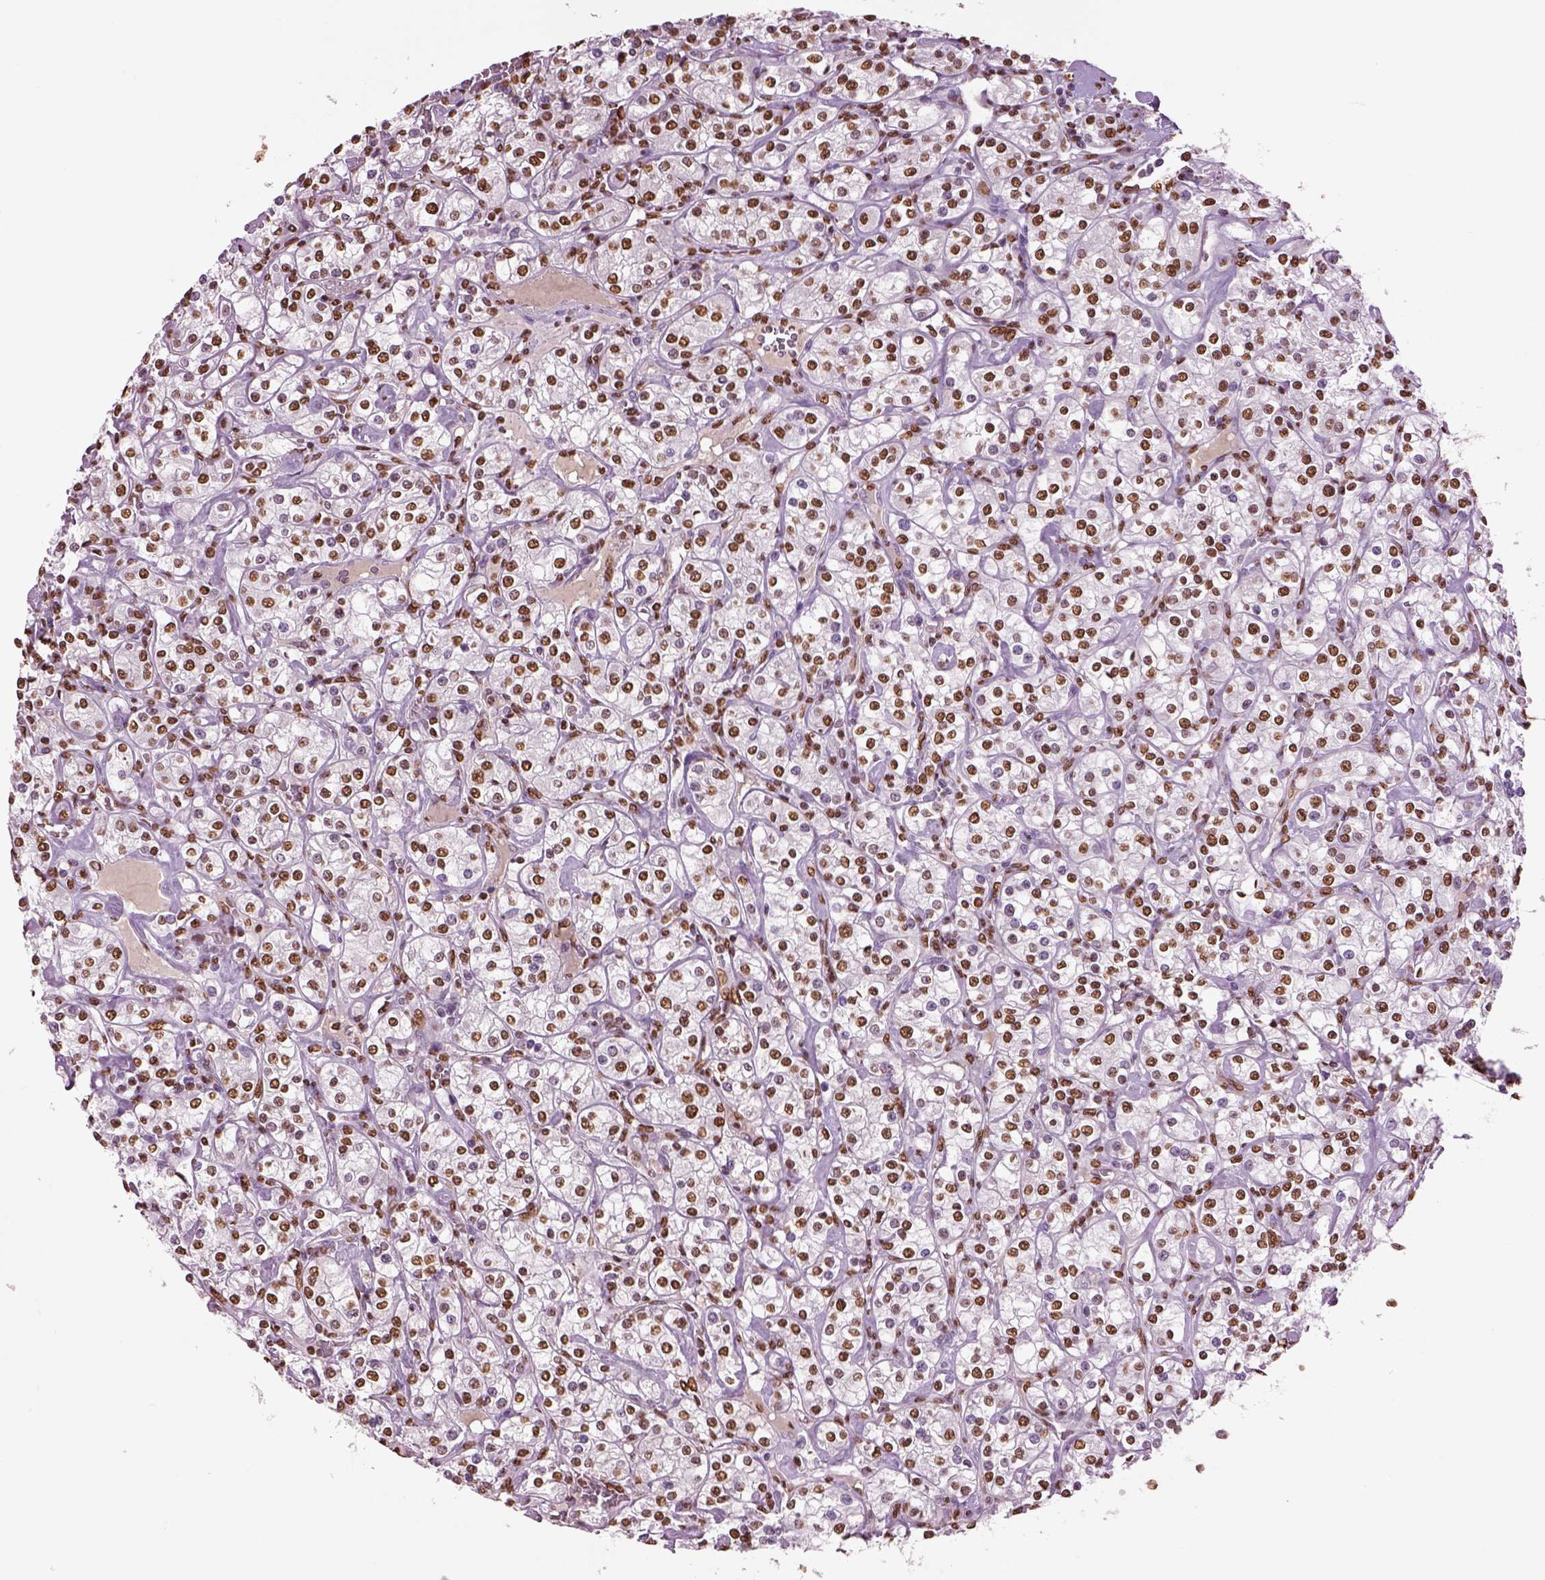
{"staining": {"intensity": "moderate", "quantity": ">75%", "location": "nuclear"}, "tissue": "renal cancer", "cell_type": "Tumor cells", "image_type": "cancer", "snomed": [{"axis": "morphology", "description": "Adenocarcinoma, NOS"}, {"axis": "topography", "description": "Kidney"}], "caption": "About >75% of tumor cells in adenocarcinoma (renal) demonstrate moderate nuclear protein staining as visualized by brown immunohistochemical staining.", "gene": "DDX3X", "patient": {"sex": "male", "age": 77}}